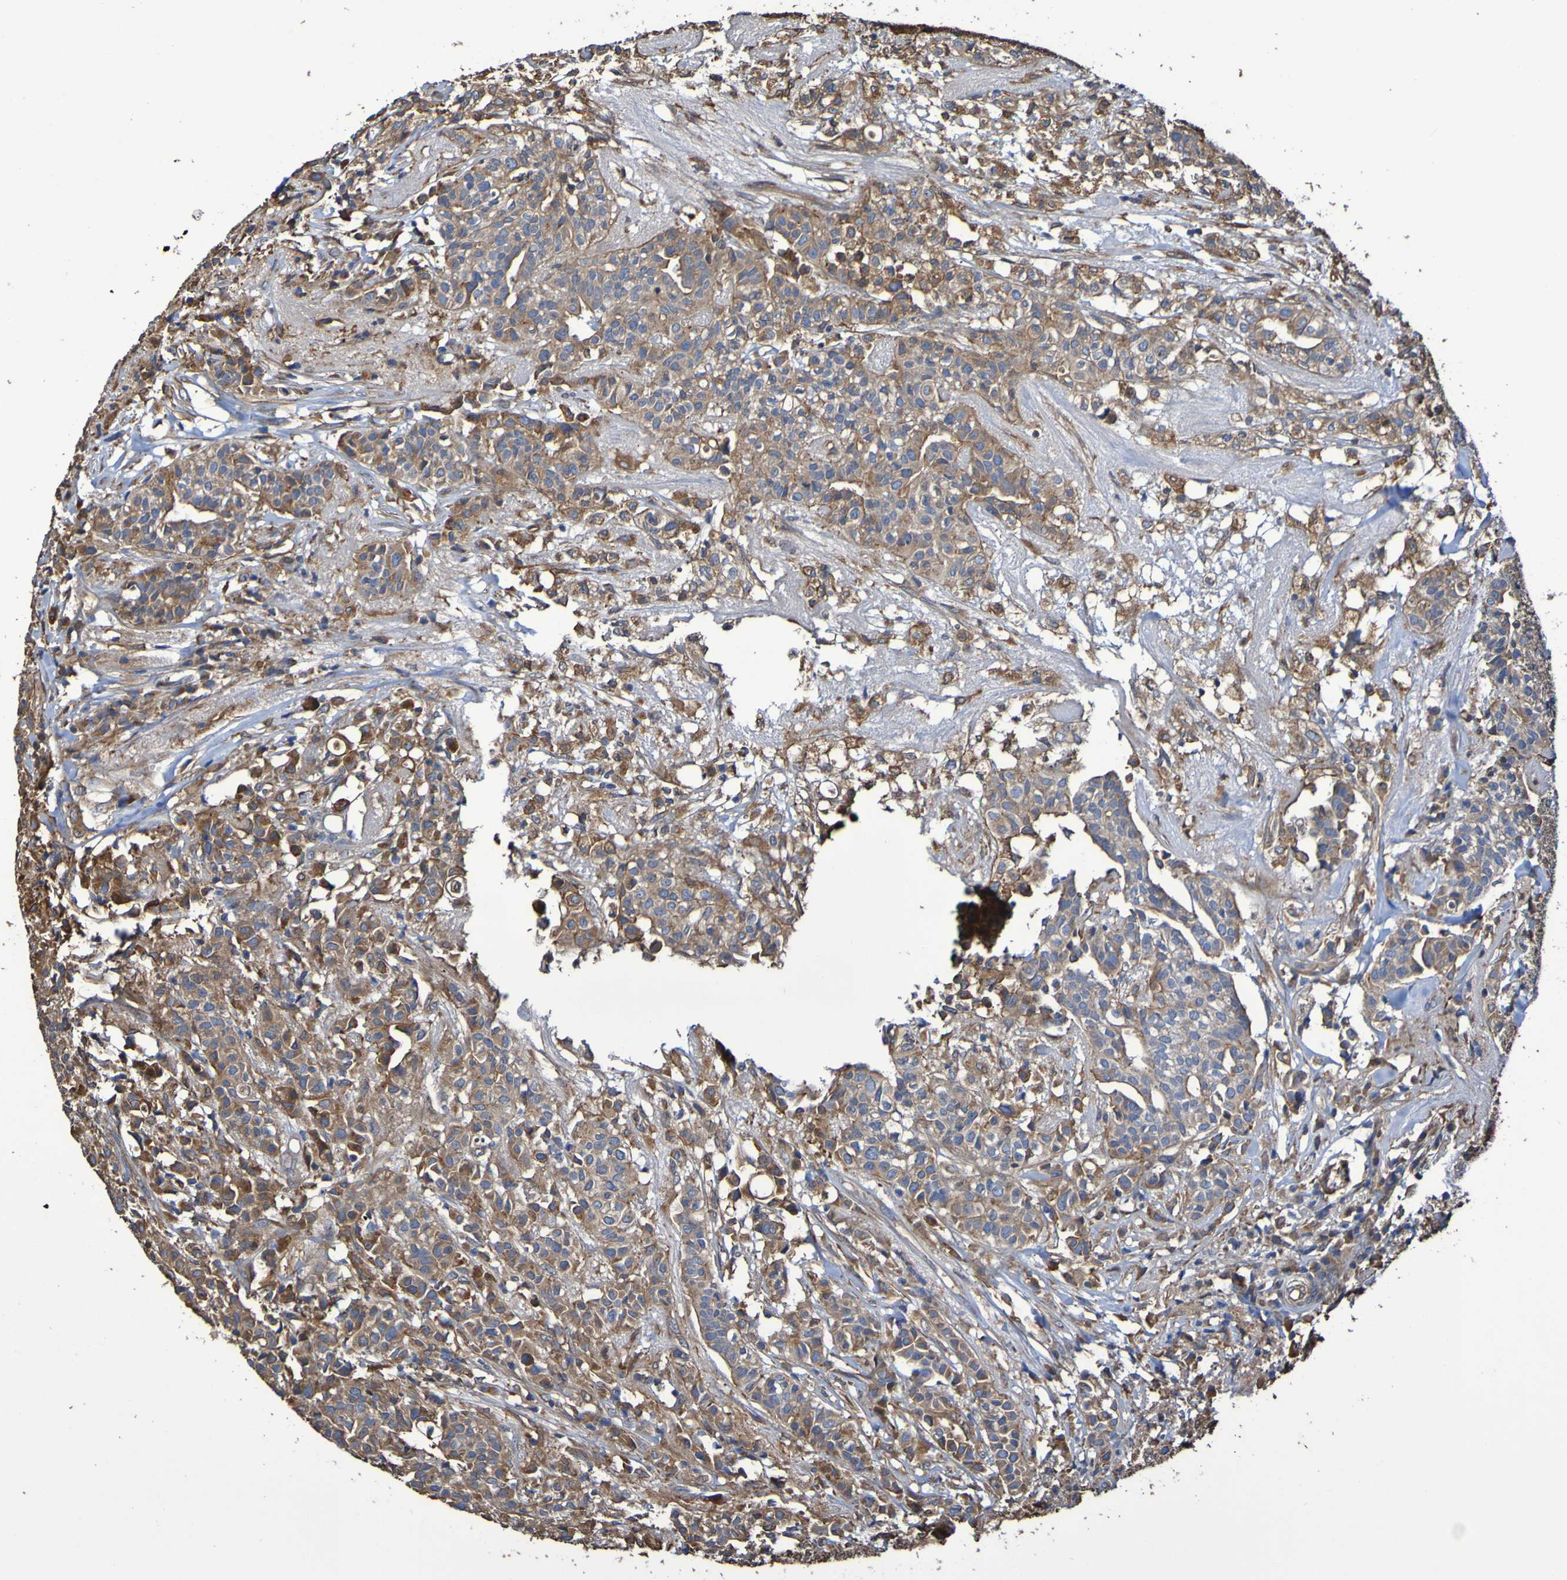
{"staining": {"intensity": "strong", "quantity": ">75%", "location": "cytoplasmic/membranous"}, "tissue": "head and neck cancer", "cell_type": "Tumor cells", "image_type": "cancer", "snomed": [{"axis": "morphology", "description": "Adenocarcinoma, NOS"}, {"axis": "topography", "description": "Salivary gland"}, {"axis": "topography", "description": "Head-Neck"}], "caption": "Head and neck cancer (adenocarcinoma) stained with immunohistochemistry demonstrates strong cytoplasmic/membranous positivity in about >75% of tumor cells. (DAB (3,3'-diaminobenzidine) IHC with brightfield microscopy, high magnification).", "gene": "RAB11A", "patient": {"sex": "female", "age": 65}}